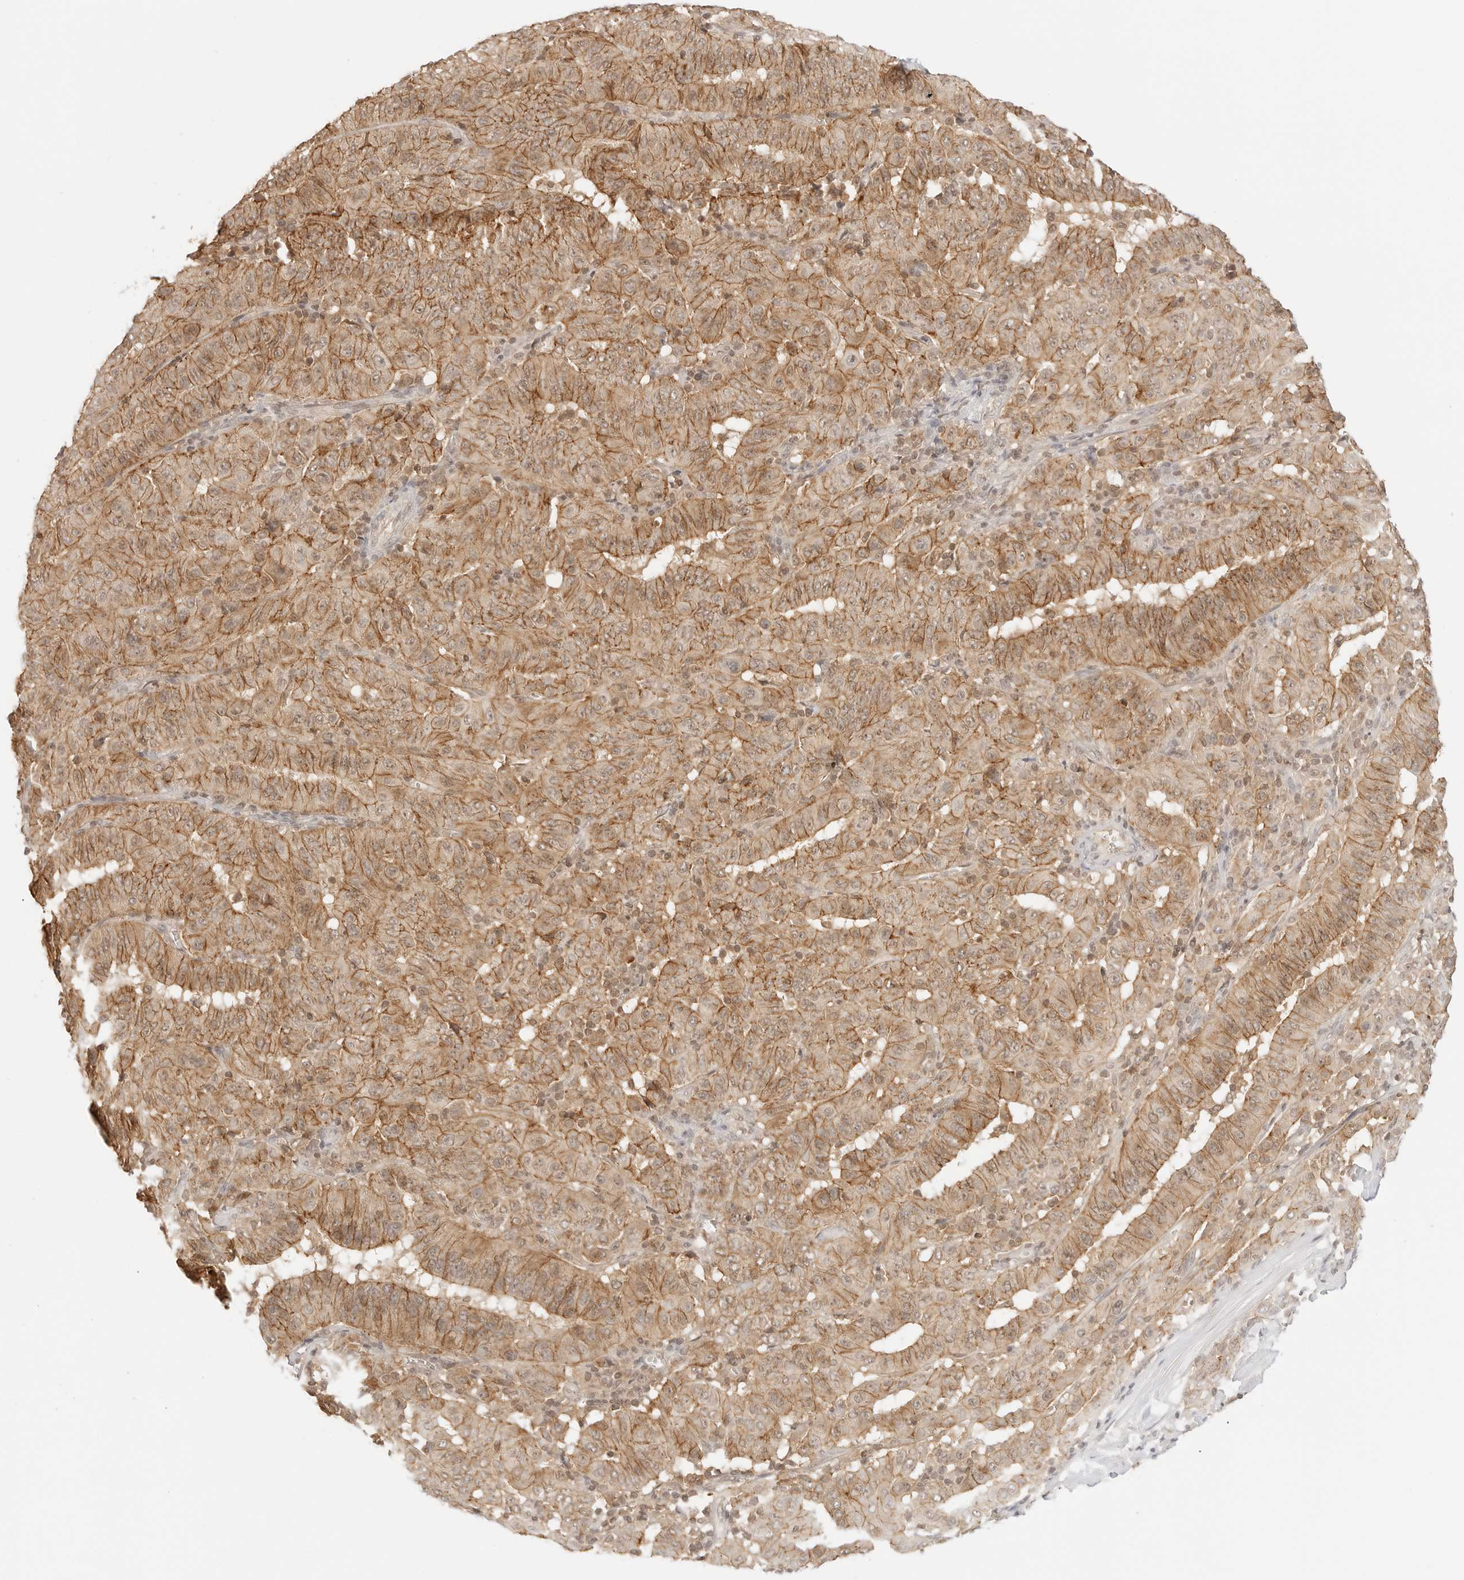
{"staining": {"intensity": "moderate", "quantity": ">75%", "location": "cytoplasmic/membranous"}, "tissue": "pancreatic cancer", "cell_type": "Tumor cells", "image_type": "cancer", "snomed": [{"axis": "morphology", "description": "Adenocarcinoma, NOS"}, {"axis": "topography", "description": "Pancreas"}], "caption": "Tumor cells reveal moderate cytoplasmic/membranous staining in approximately >75% of cells in pancreatic cancer (adenocarcinoma).", "gene": "EPHA1", "patient": {"sex": "male", "age": 63}}